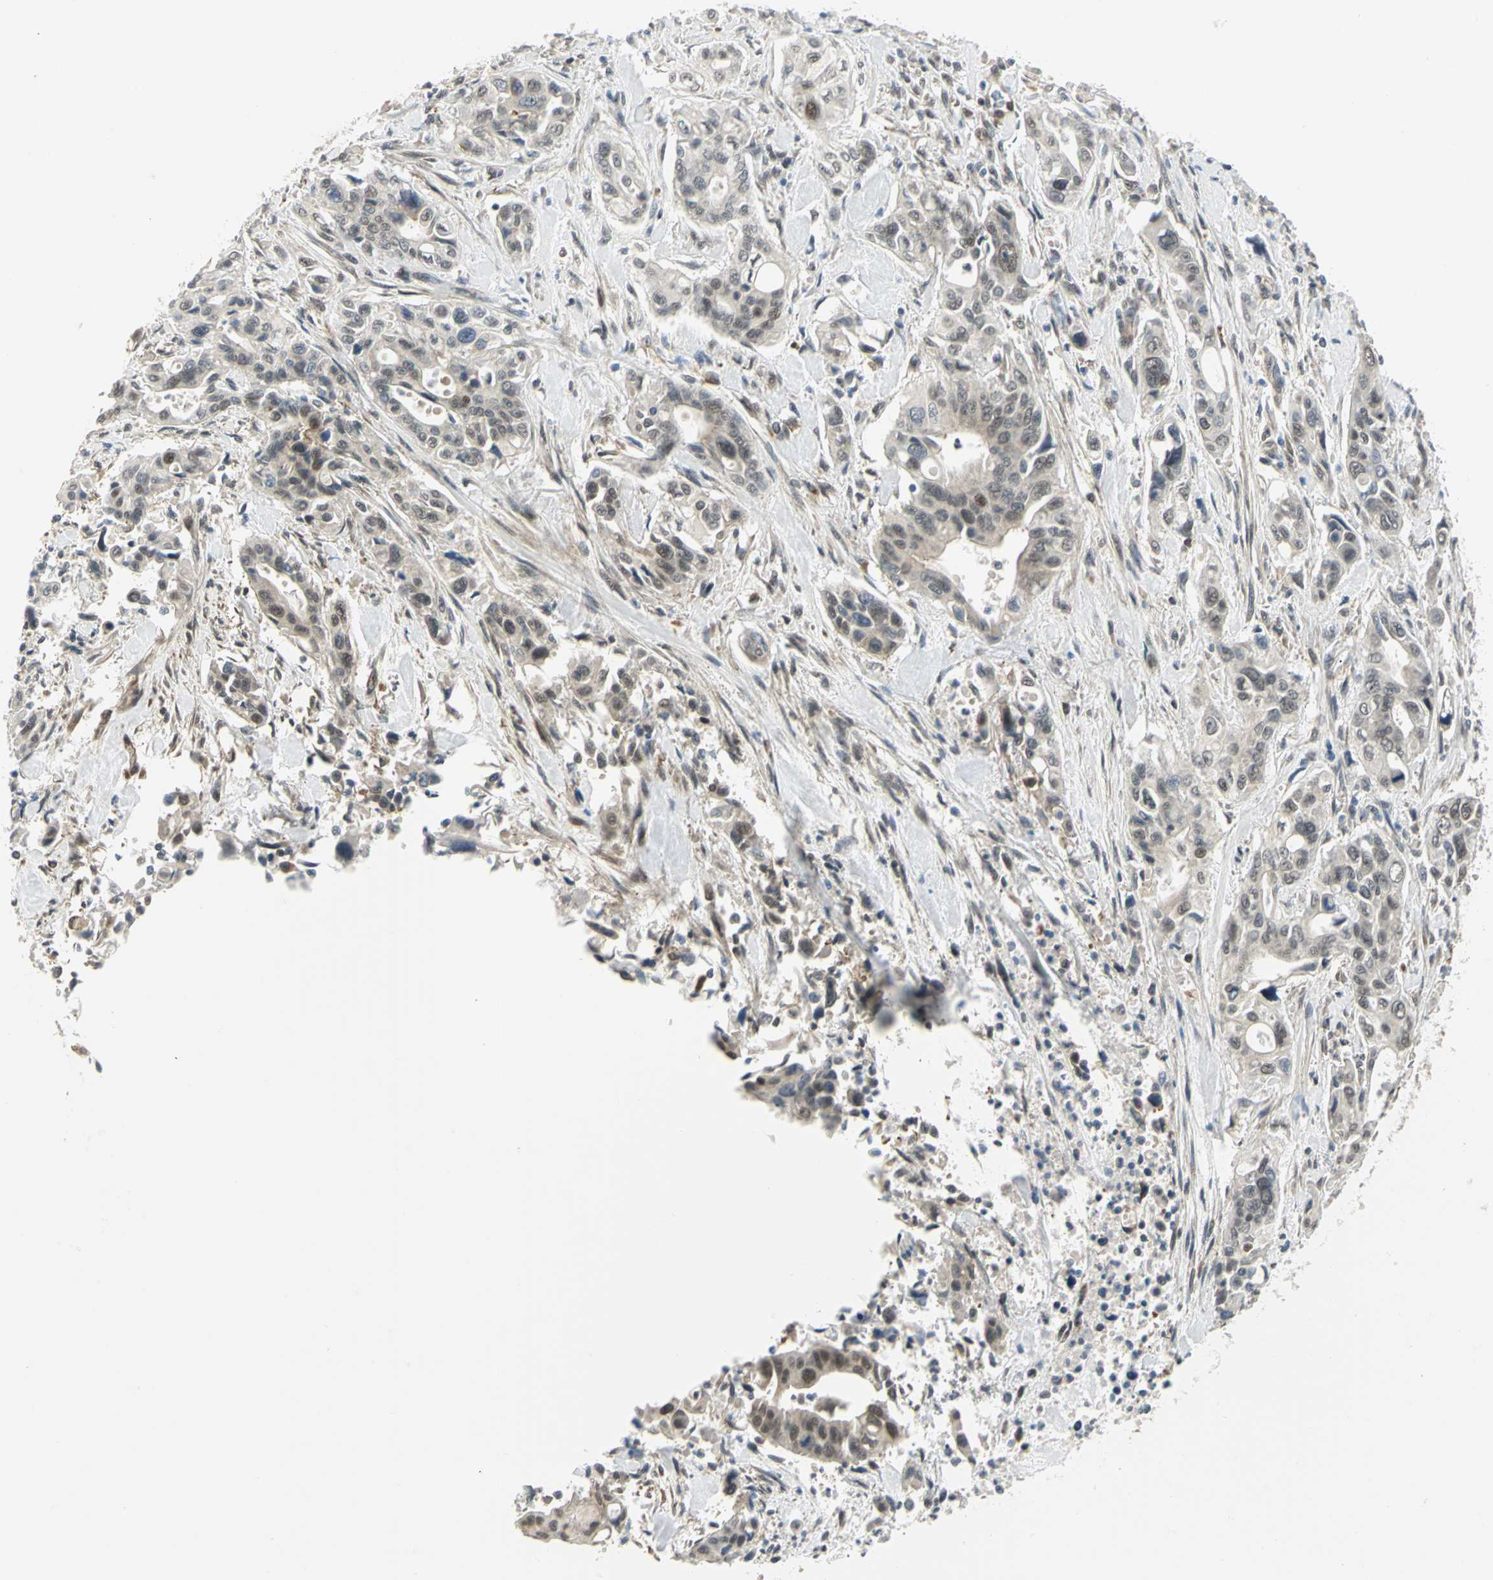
{"staining": {"intensity": "weak", "quantity": "<25%", "location": "cytoplasmic/membranous,nuclear"}, "tissue": "pancreatic cancer", "cell_type": "Tumor cells", "image_type": "cancer", "snomed": [{"axis": "morphology", "description": "Adenocarcinoma, NOS"}, {"axis": "topography", "description": "Pancreas"}], "caption": "High magnification brightfield microscopy of pancreatic cancer (adenocarcinoma) stained with DAB (3,3'-diaminobenzidine) (brown) and counterstained with hematoxylin (blue): tumor cells show no significant staining.", "gene": "PLAGL2", "patient": {"sex": "male", "age": 77}}